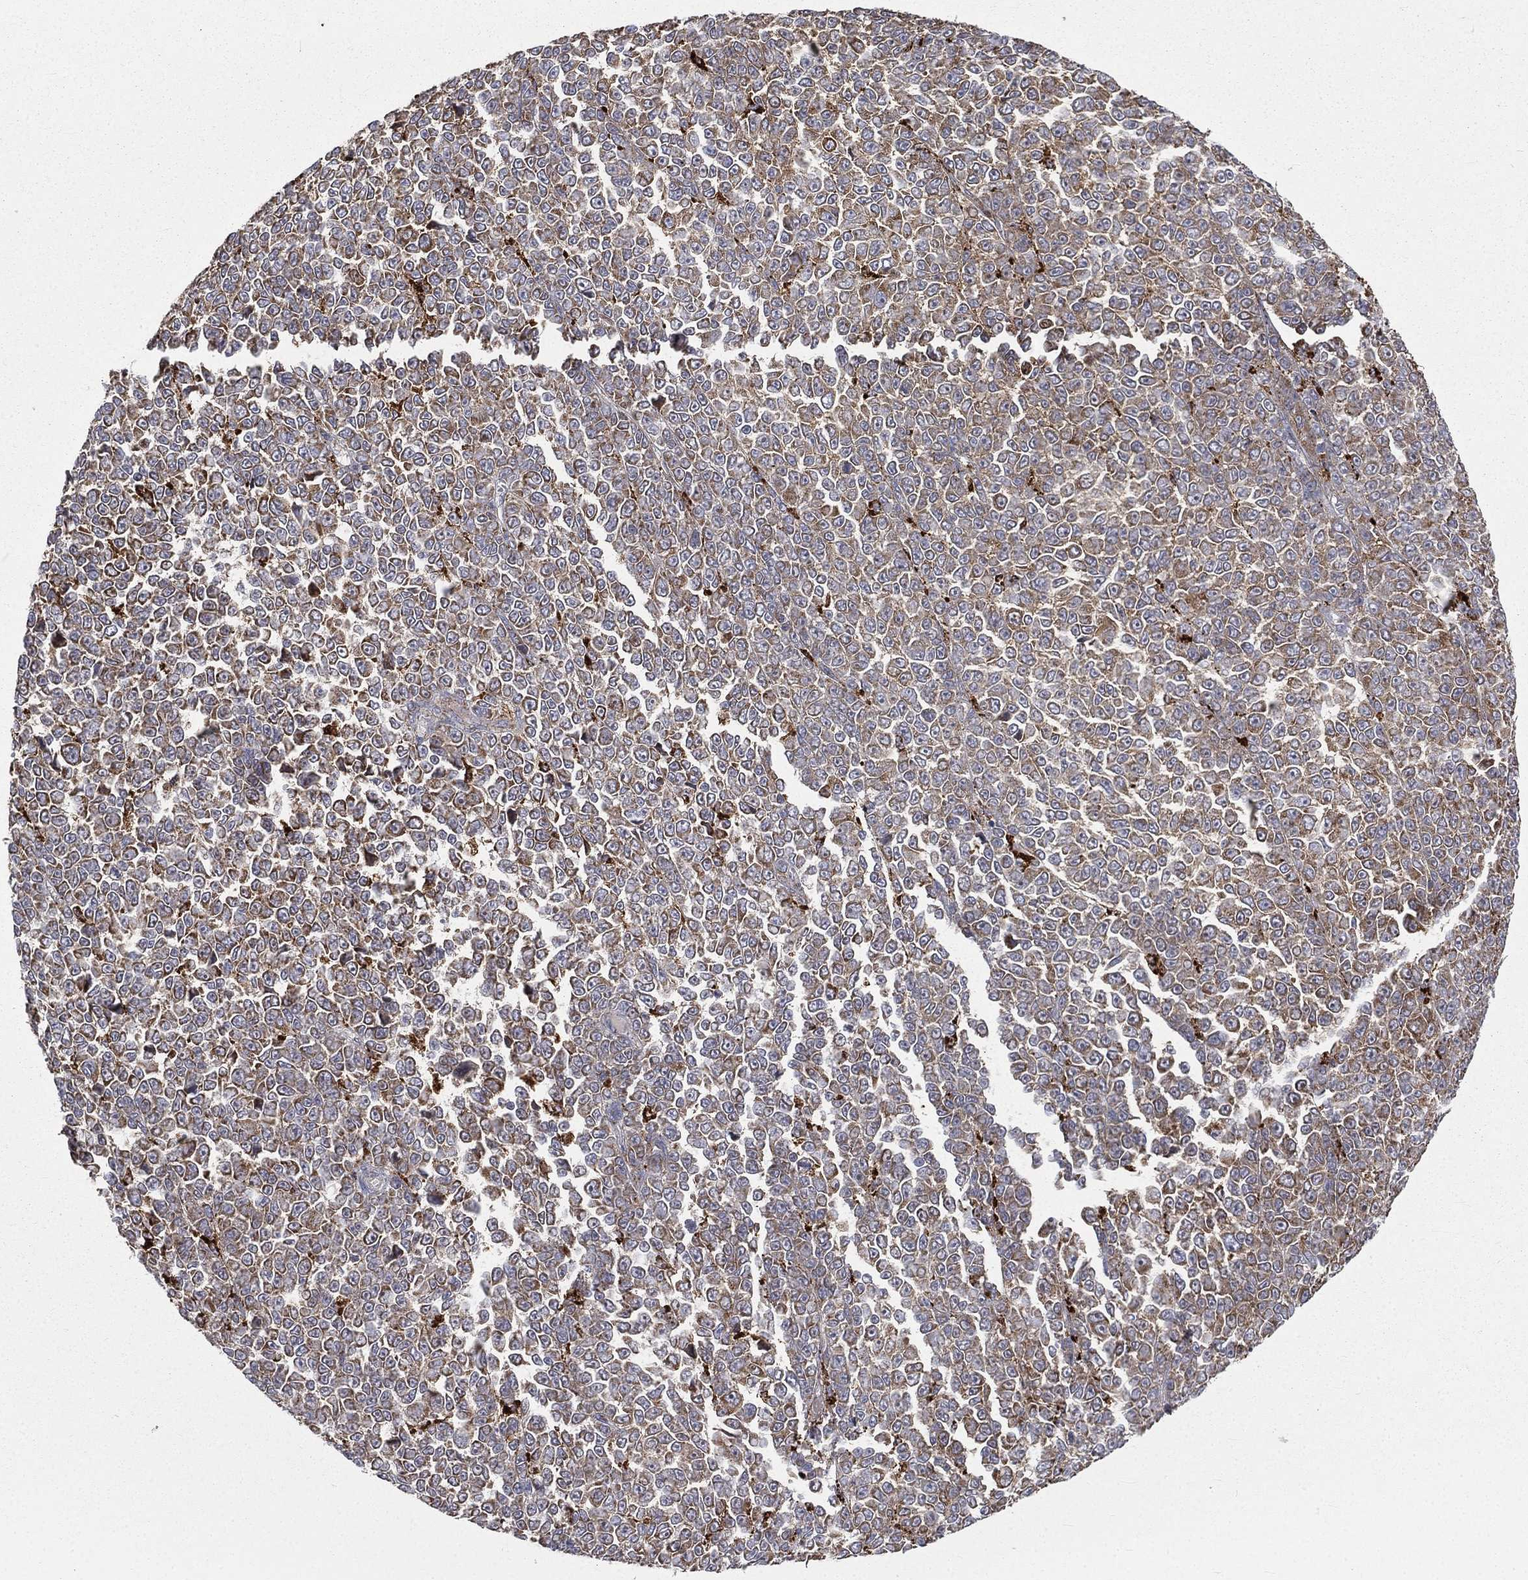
{"staining": {"intensity": "moderate", "quantity": "25%-75%", "location": "cytoplasmic/membranous"}, "tissue": "melanoma", "cell_type": "Tumor cells", "image_type": "cancer", "snomed": [{"axis": "morphology", "description": "Malignant melanoma, NOS"}, {"axis": "topography", "description": "Skin"}], "caption": "Brown immunohistochemical staining in melanoma reveals moderate cytoplasmic/membranous staining in approximately 25%-75% of tumor cells. (brown staining indicates protein expression, while blue staining denotes nuclei).", "gene": "RIN3", "patient": {"sex": "female", "age": 95}}